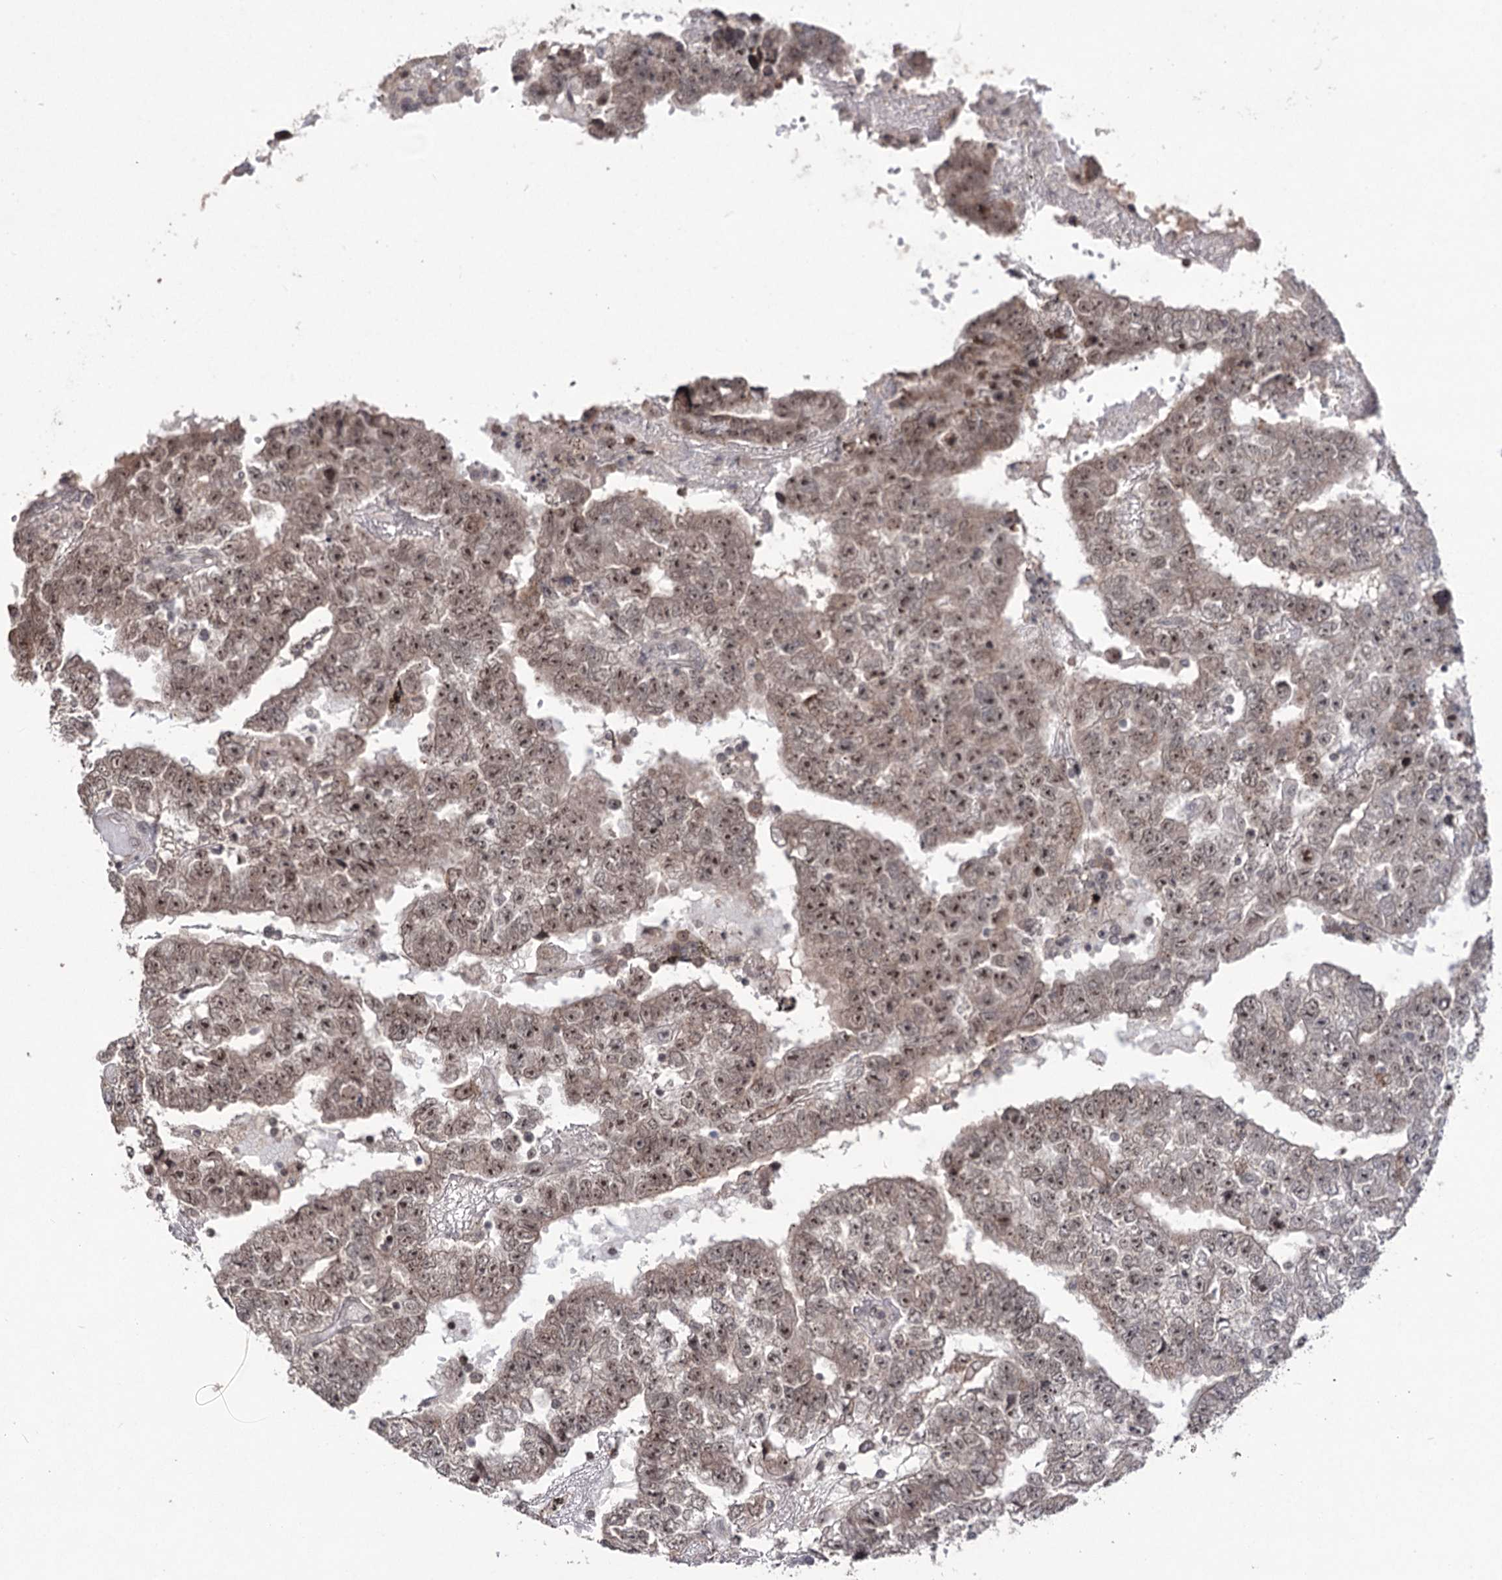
{"staining": {"intensity": "moderate", "quantity": ">75%", "location": "nuclear"}, "tissue": "testis cancer", "cell_type": "Tumor cells", "image_type": "cancer", "snomed": [{"axis": "morphology", "description": "Carcinoma, Embryonal, NOS"}, {"axis": "topography", "description": "Testis"}], "caption": "A high-resolution image shows immunohistochemistry staining of testis cancer (embryonal carcinoma), which demonstrates moderate nuclear positivity in about >75% of tumor cells.", "gene": "VGLL4", "patient": {"sex": "male", "age": 25}}